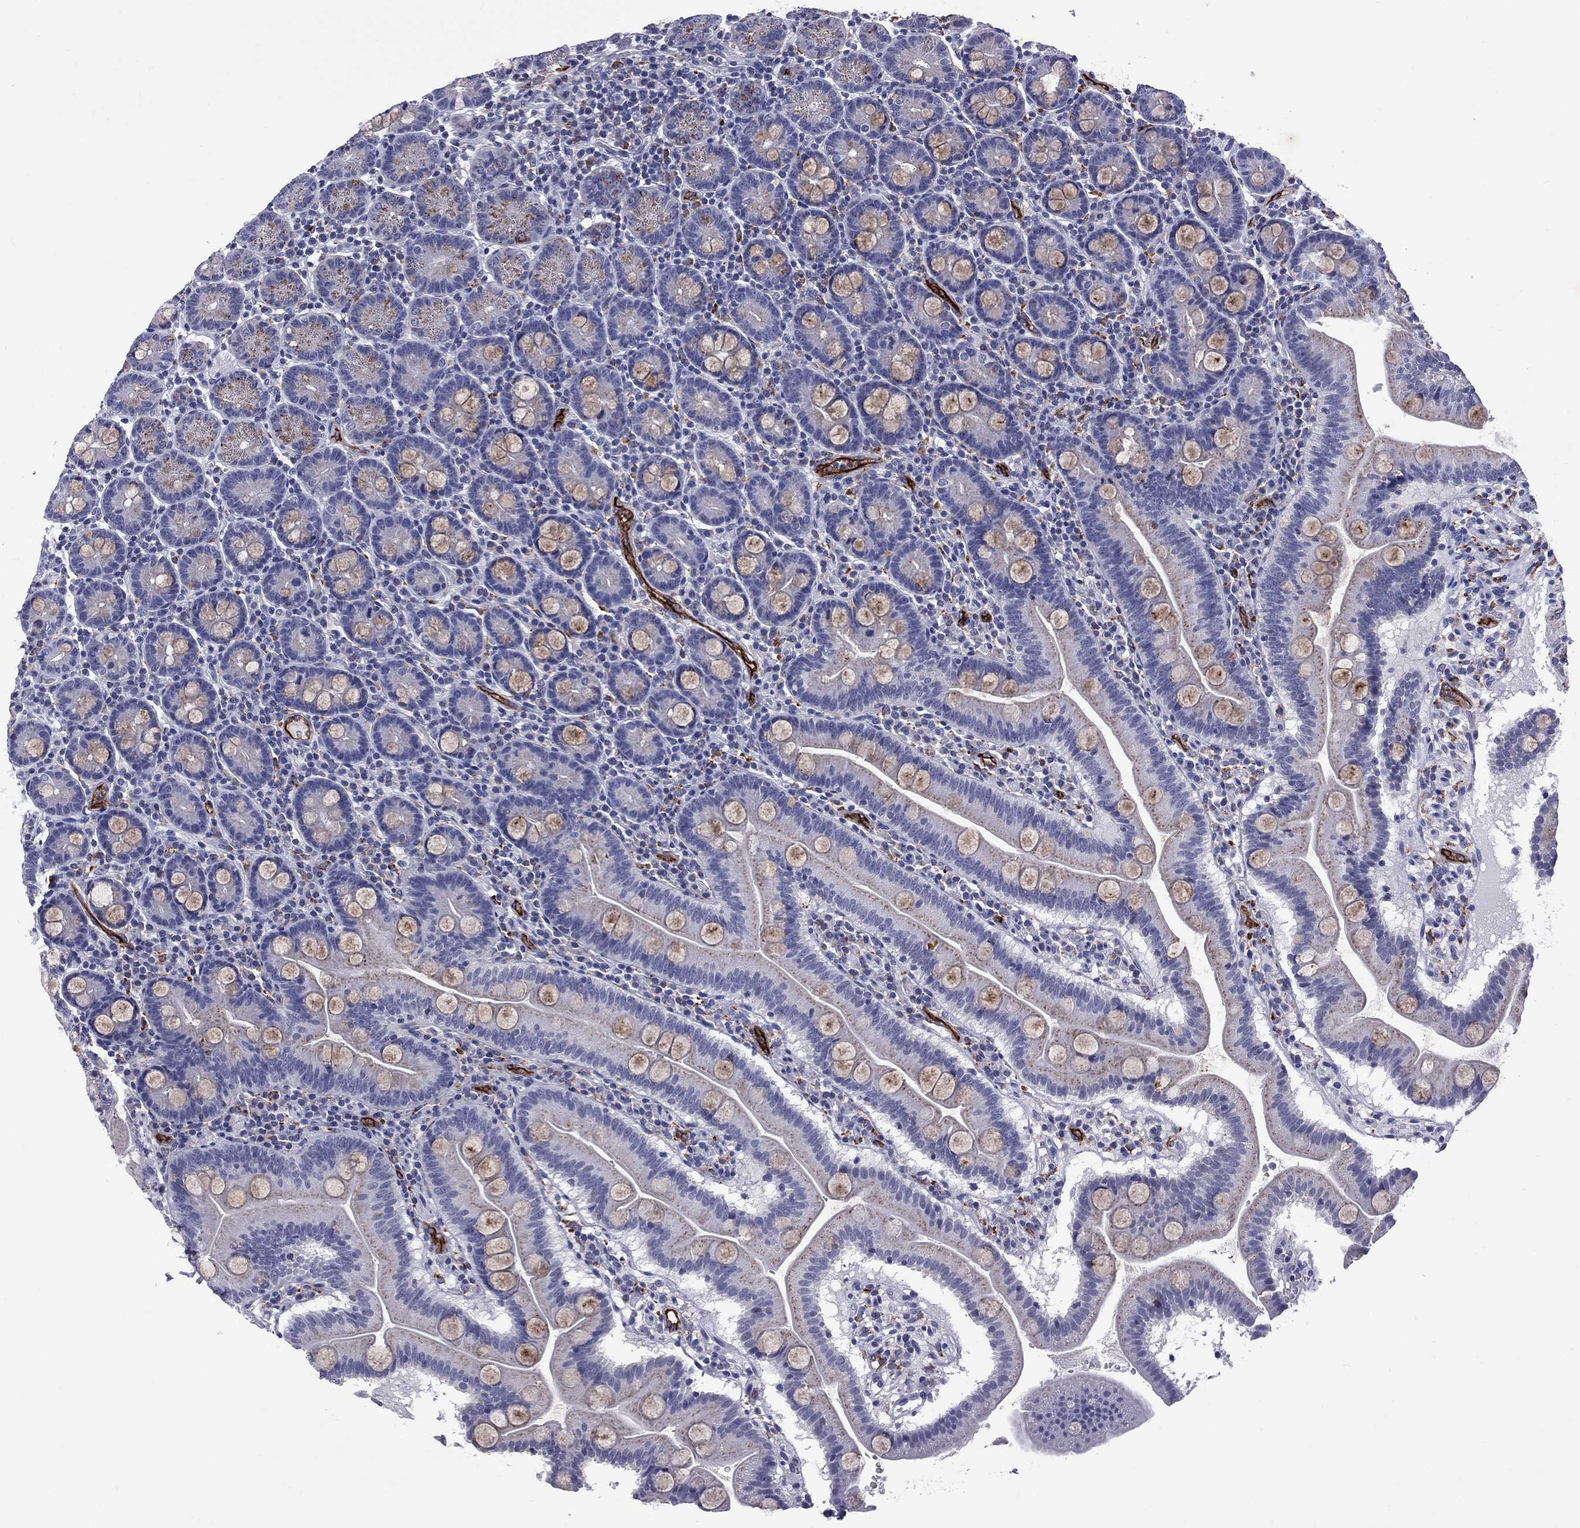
{"staining": {"intensity": "moderate", "quantity": "25%-75%", "location": "cytoplasmic/membranous"}, "tissue": "duodenum", "cell_type": "Glandular cells", "image_type": "normal", "snomed": [{"axis": "morphology", "description": "Normal tissue, NOS"}, {"axis": "topography", "description": "Duodenum"}], "caption": "An immunohistochemistry image of normal tissue is shown. Protein staining in brown labels moderate cytoplasmic/membranous positivity in duodenum within glandular cells. The protein is stained brown, and the nuclei are stained in blue (DAB IHC with brightfield microscopy, high magnification).", "gene": "MADCAM1", "patient": {"sex": "male", "age": 59}}